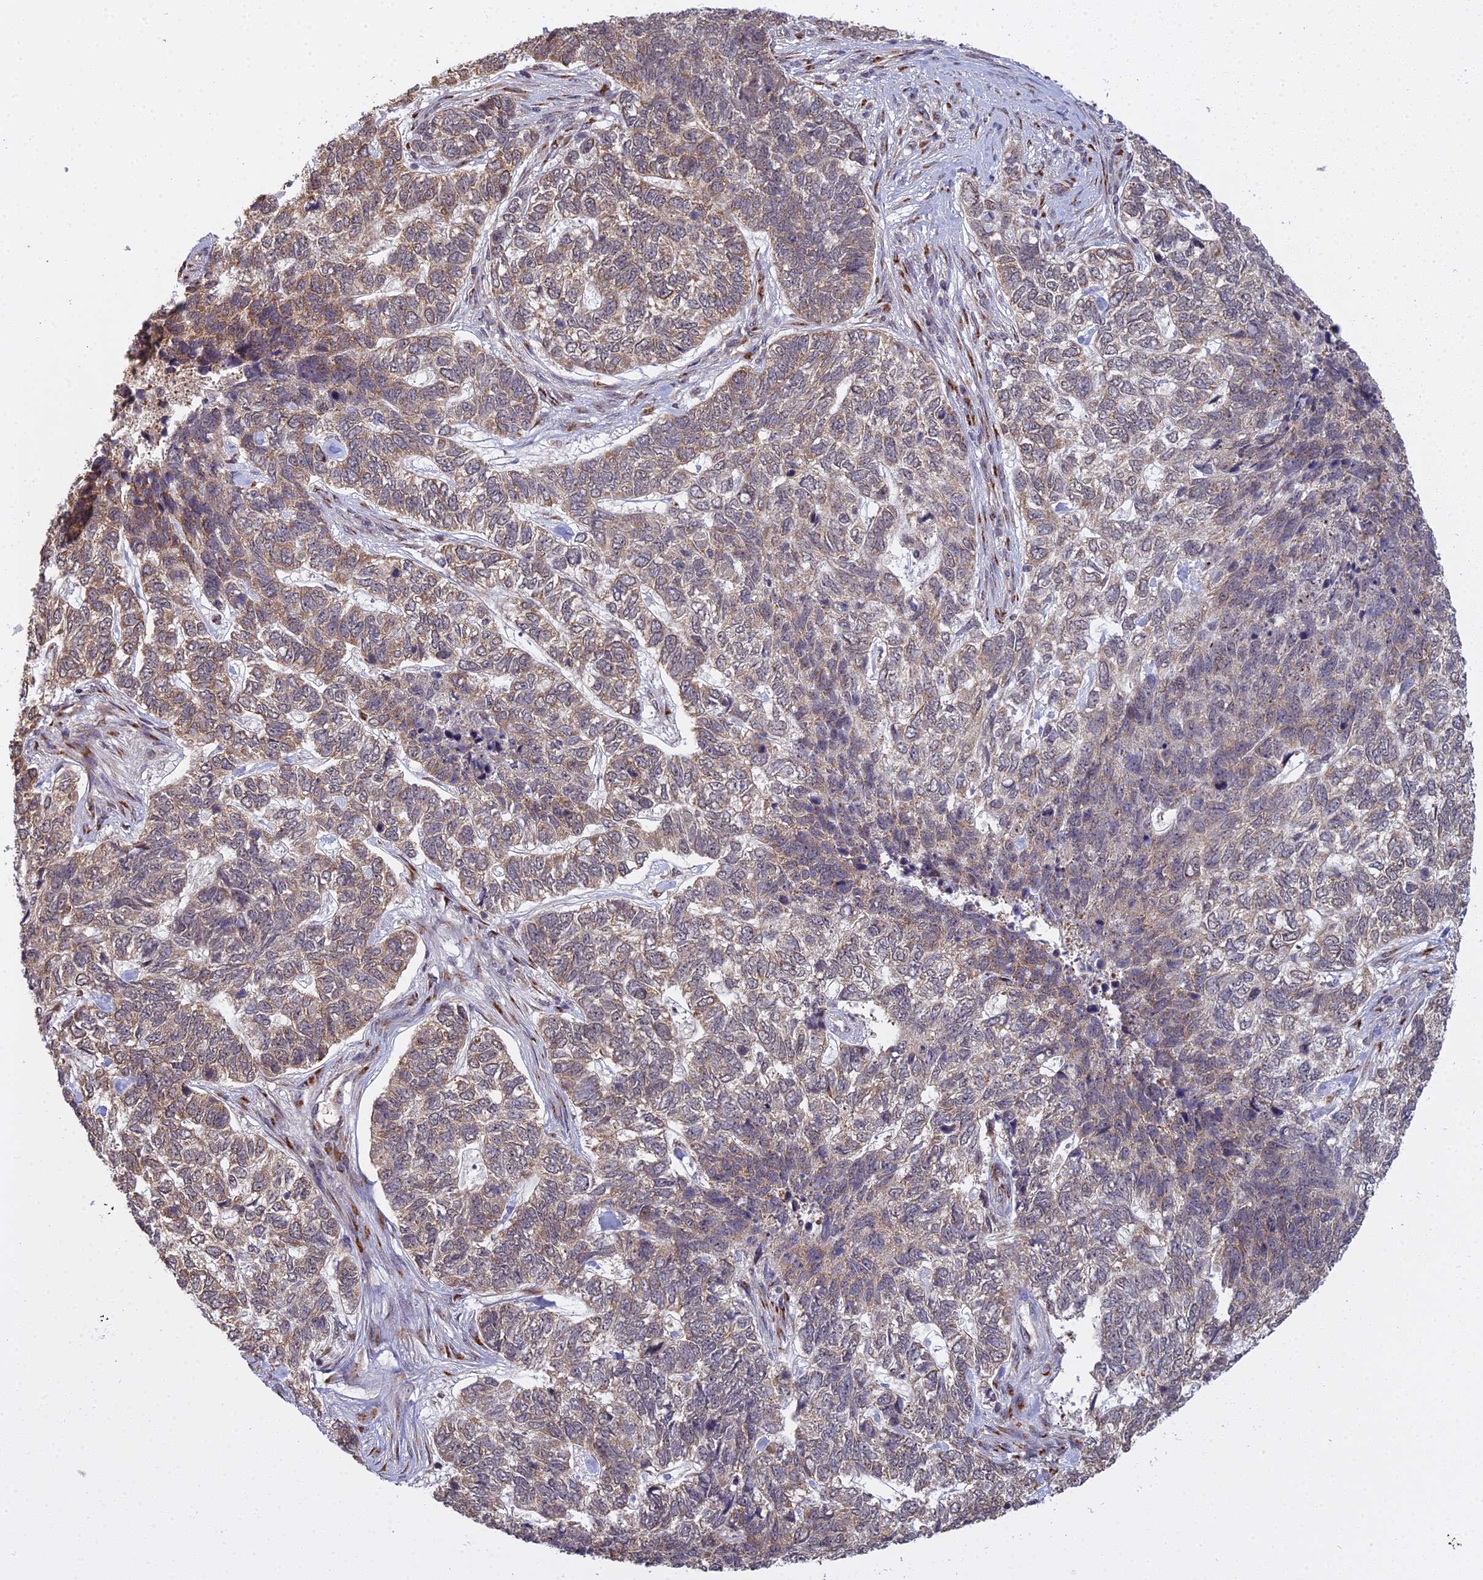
{"staining": {"intensity": "weak", "quantity": "<25%", "location": "cytoplasmic/membranous"}, "tissue": "skin cancer", "cell_type": "Tumor cells", "image_type": "cancer", "snomed": [{"axis": "morphology", "description": "Basal cell carcinoma"}, {"axis": "topography", "description": "Skin"}], "caption": "Immunohistochemical staining of human skin cancer displays no significant positivity in tumor cells.", "gene": "MEOX1", "patient": {"sex": "female", "age": 65}}